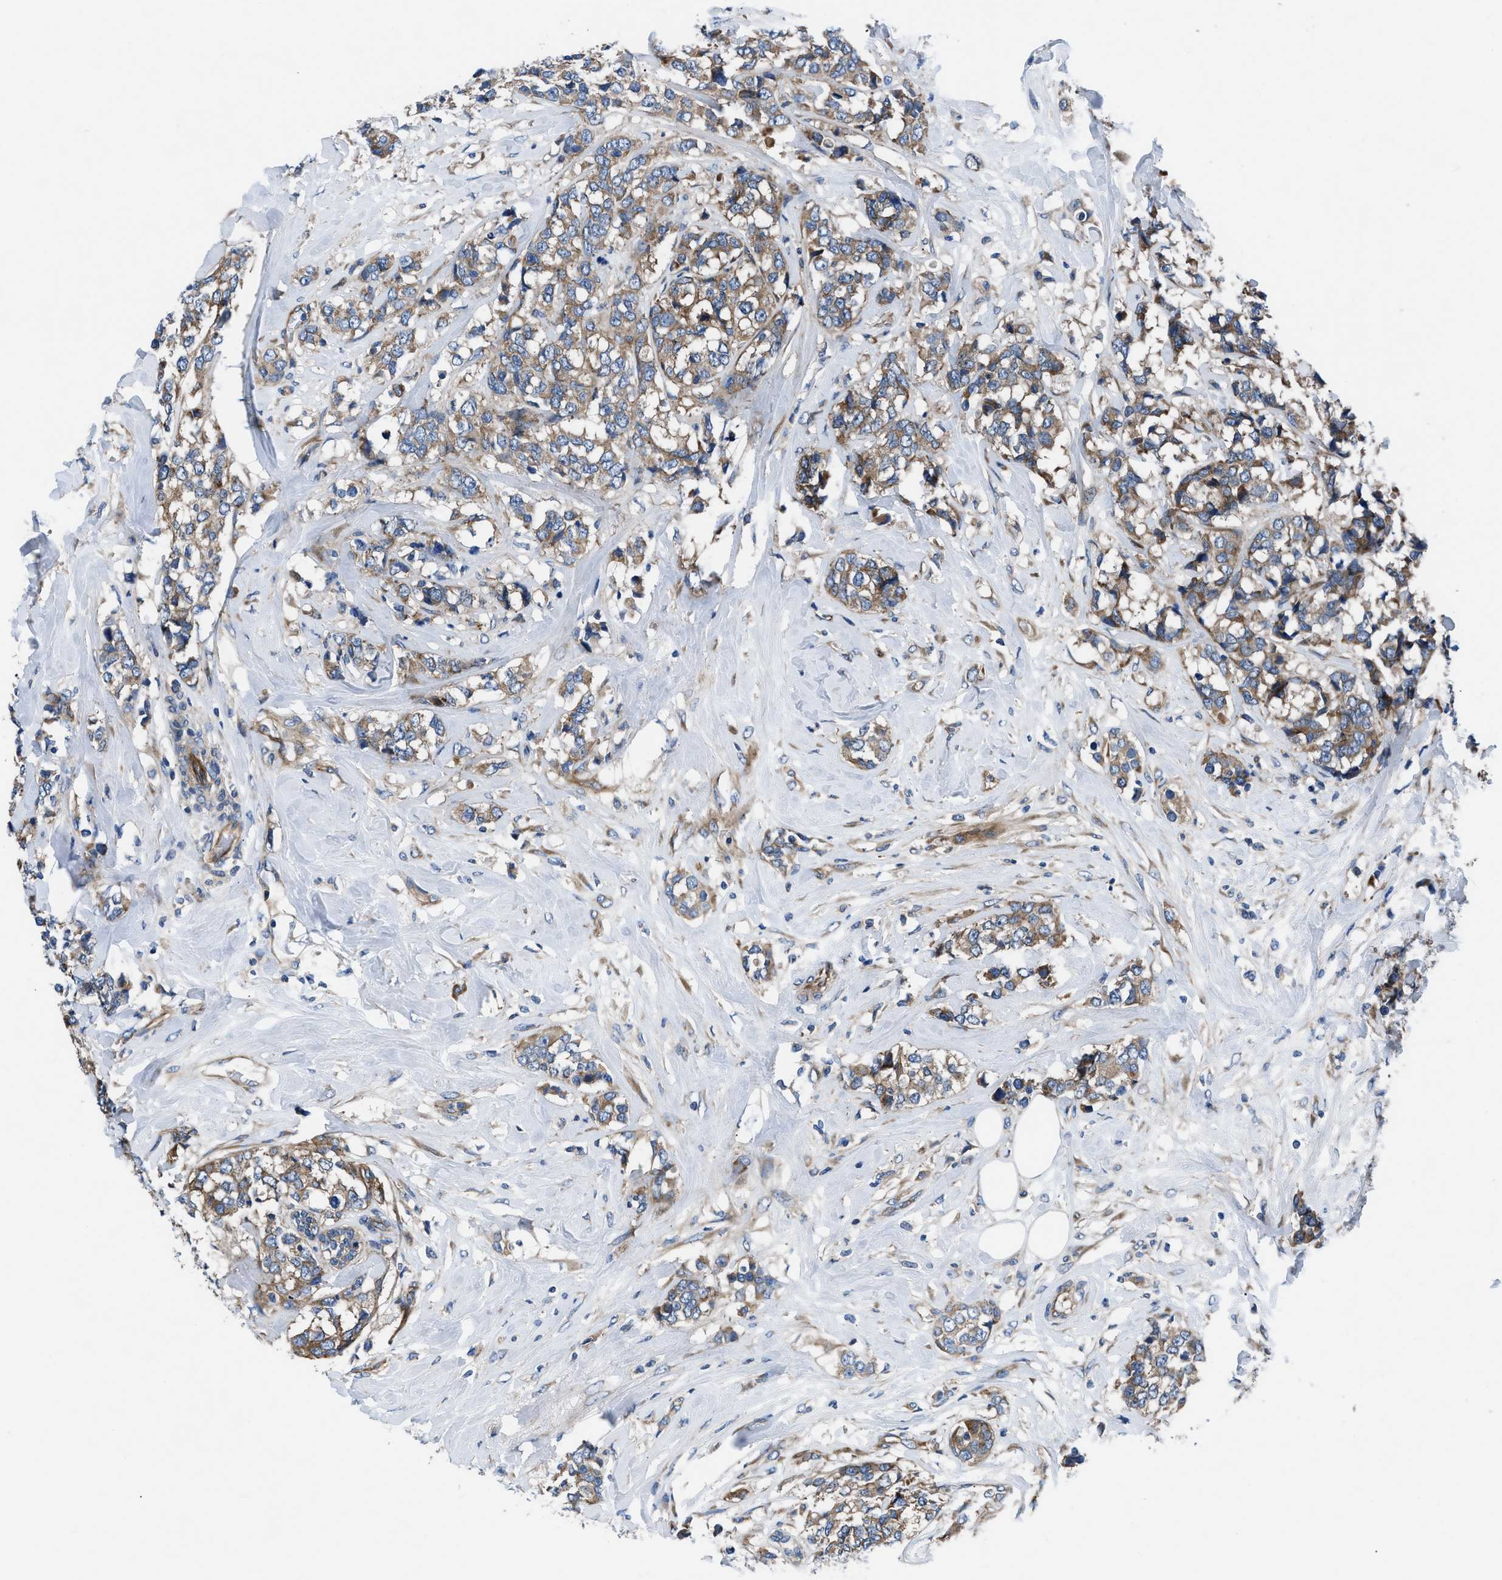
{"staining": {"intensity": "moderate", "quantity": ">75%", "location": "cytoplasmic/membranous"}, "tissue": "breast cancer", "cell_type": "Tumor cells", "image_type": "cancer", "snomed": [{"axis": "morphology", "description": "Lobular carcinoma"}, {"axis": "topography", "description": "Breast"}], "caption": "Protein expression analysis of human breast lobular carcinoma reveals moderate cytoplasmic/membranous expression in approximately >75% of tumor cells.", "gene": "TRIP4", "patient": {"sex": "female", "age": 59}}